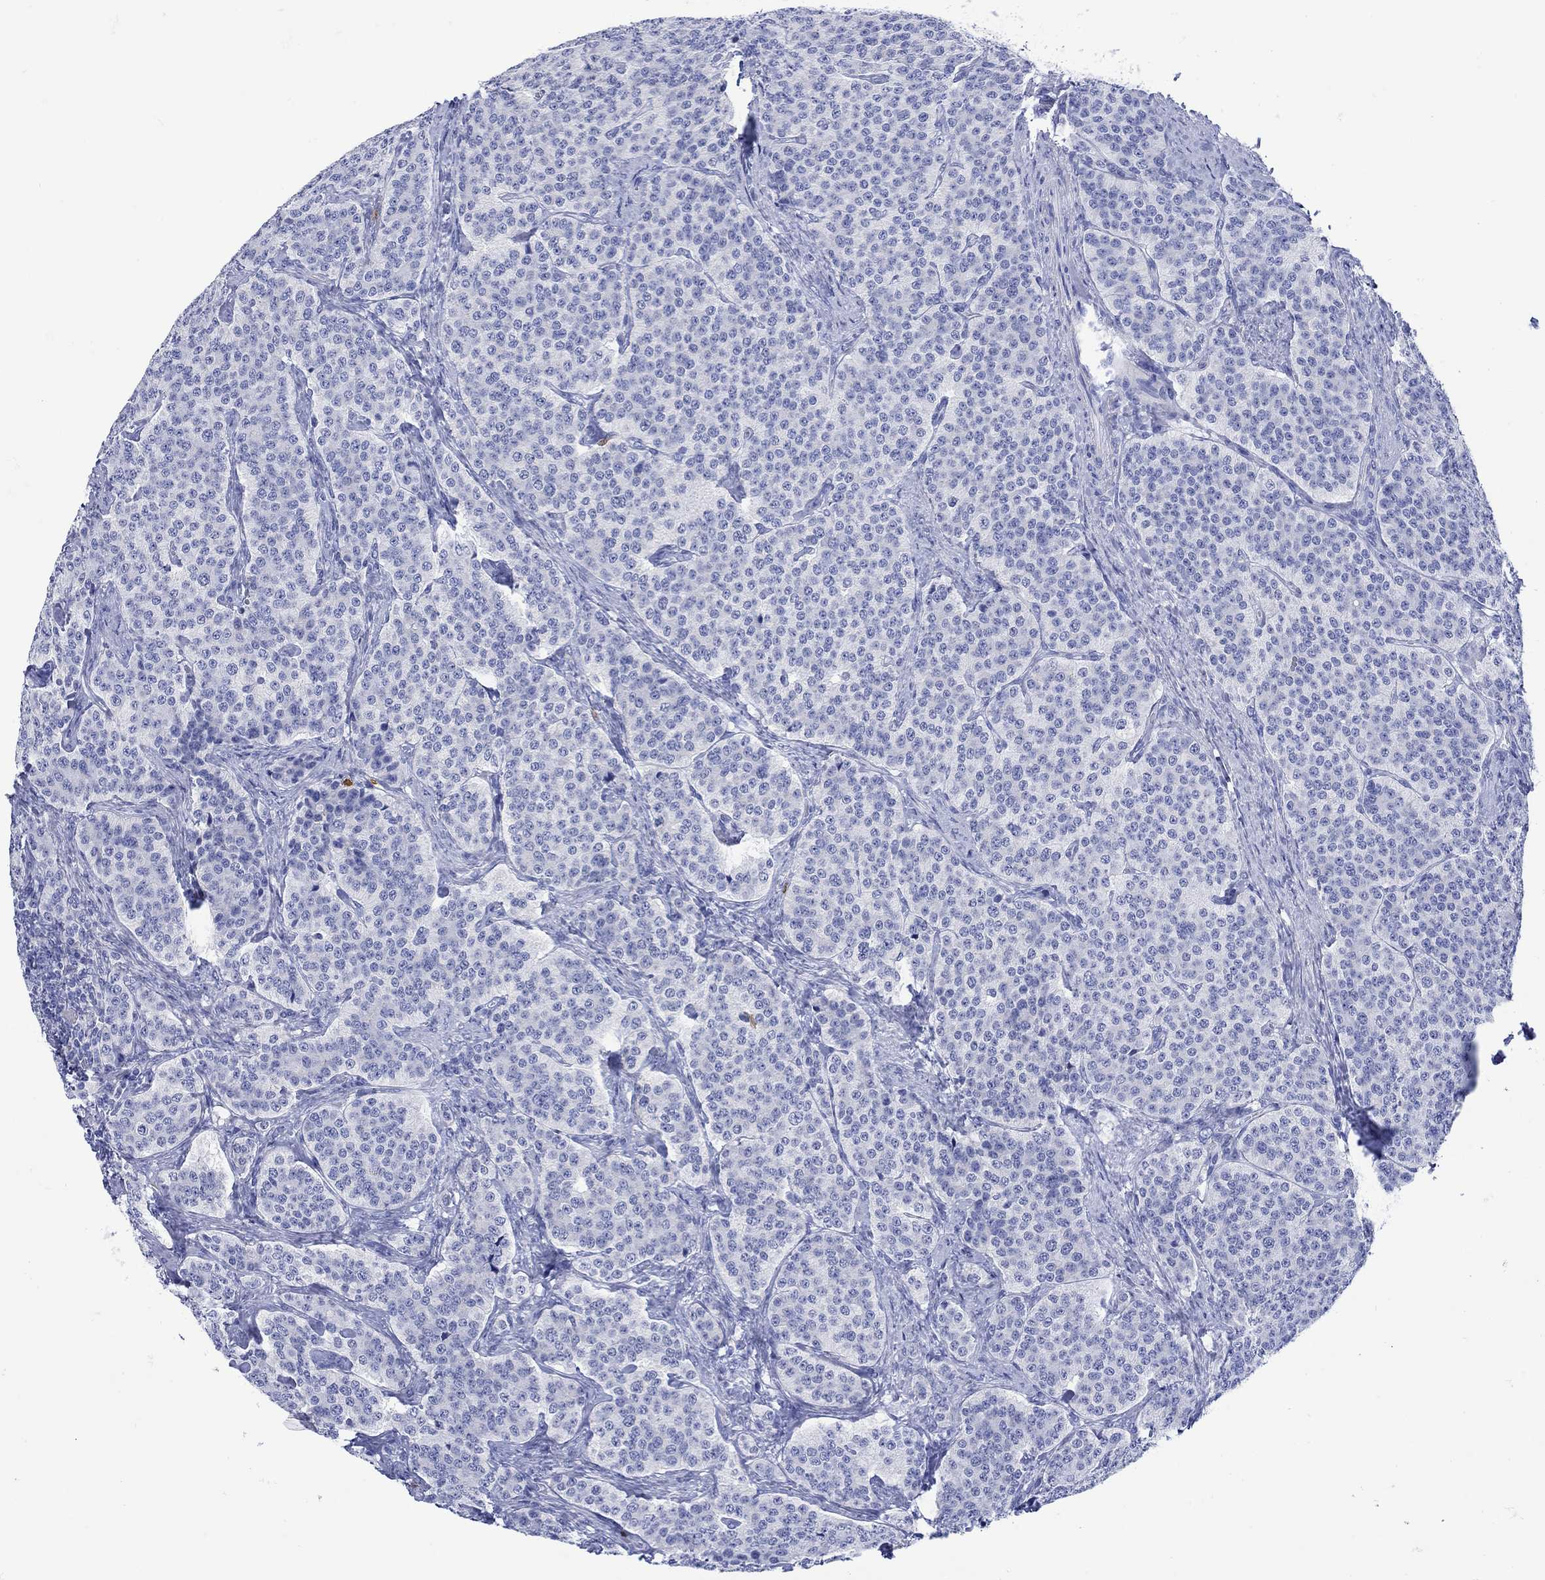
{"staining": {"intensity": "negative", "quantity": "none", "location": "none"}, "tissue": "carcinoid", "cell_type": "Tumor cells", "image_type": "cancer", "snomed": [{"axis": "morphology", "description": "Carcinoid, malignant, NOS"}, {"axis": "topography", "description": "Small intestine"}], "caption": "The histopathology image exhibits no staining of tumor cells in carcinoid.", "gene": "LINGO3", "patient": {"sex": "female", "age": 58}}